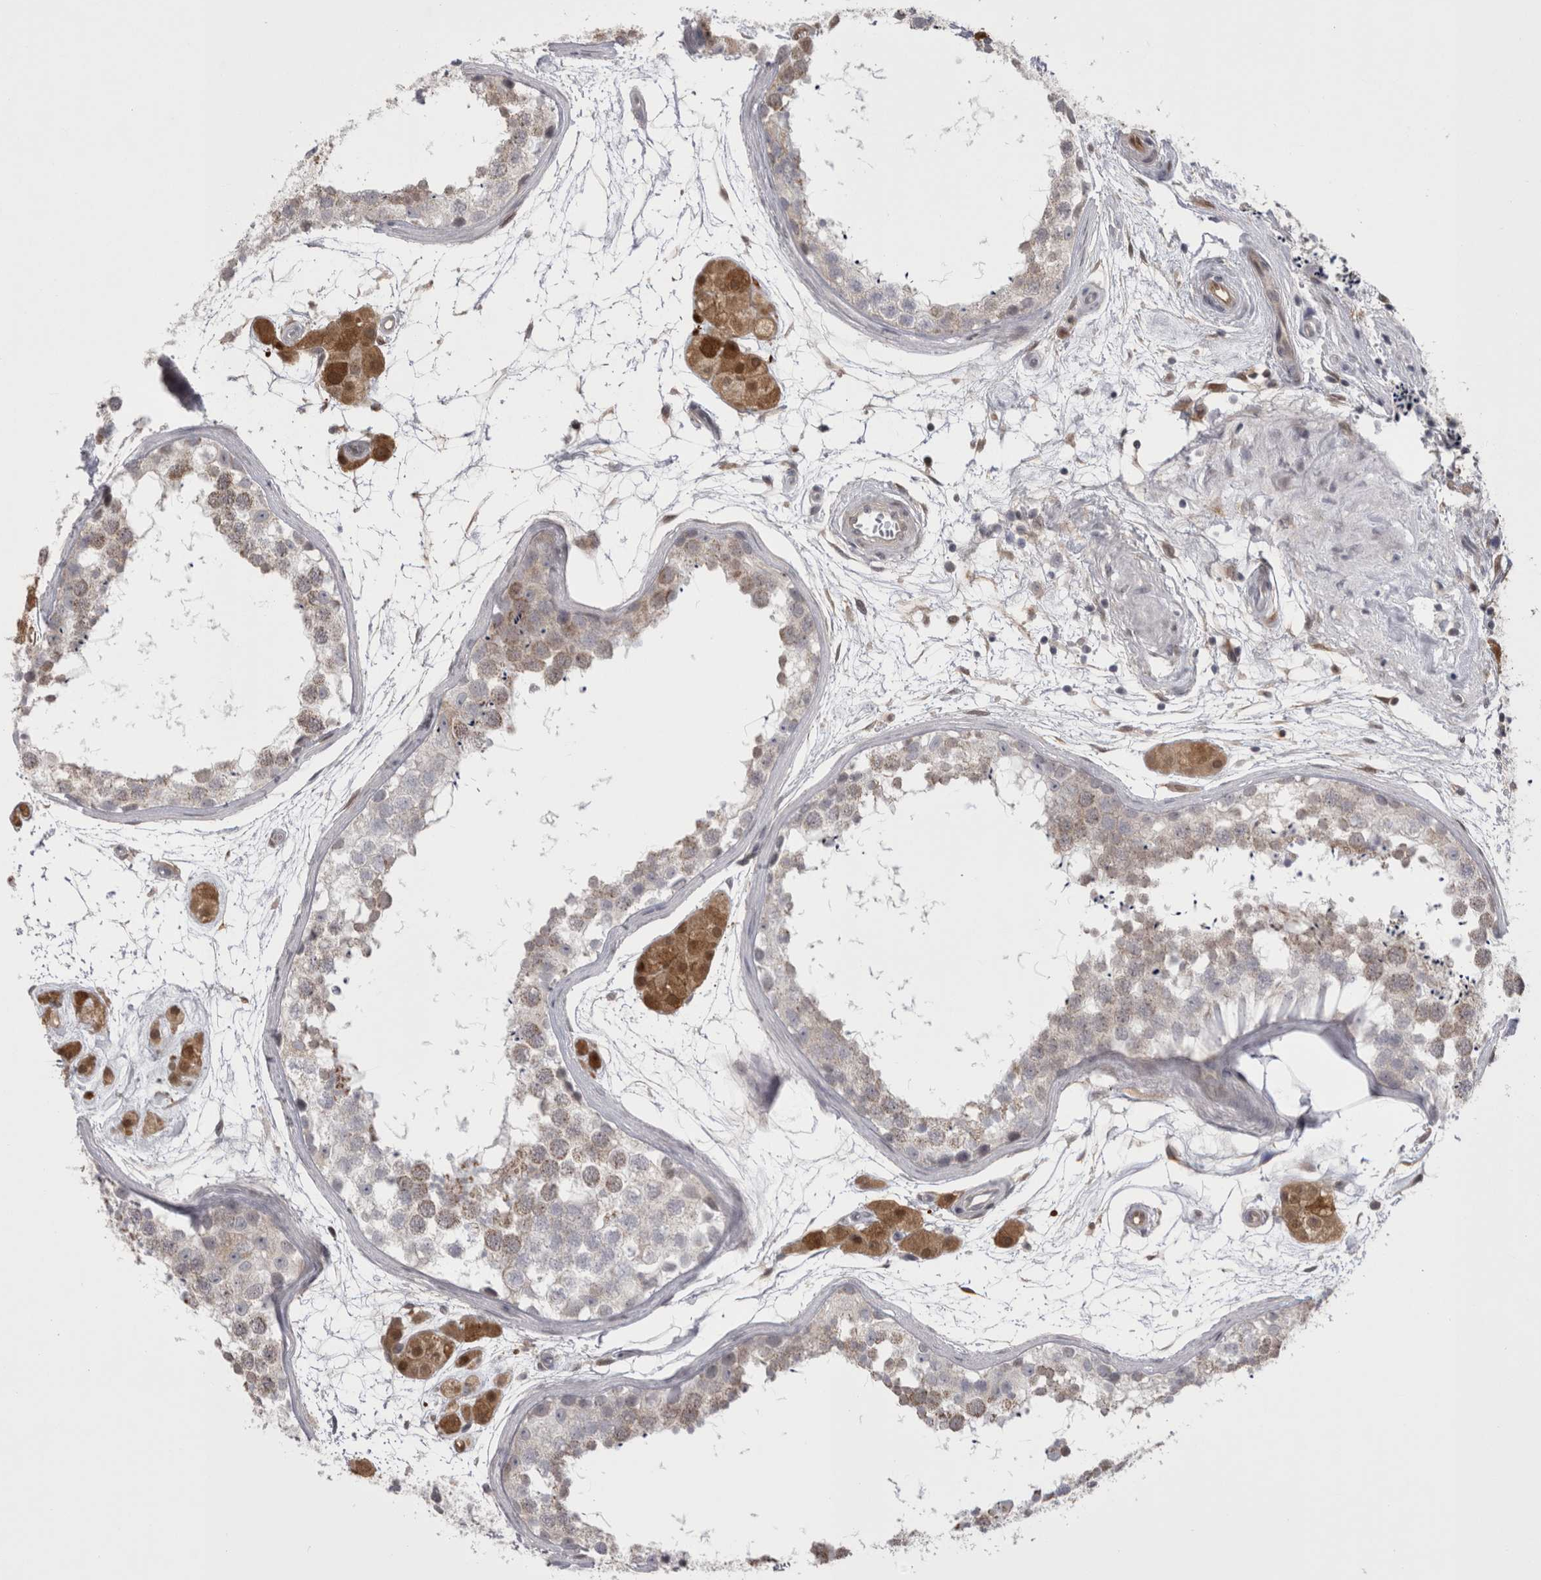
{"staining": {"intensity": "moderate", "quantity": "<25%", "location": "cytoplasmic/membranous"}, "tissue": "testis", "cell_type": "Cells in seminiferous ducts", "image_type": "normal", "snomed": [{"axis": "morphology", "description": "Normal tissue, NOS"}, {"axis": "topography", "description": "Testis"}], "caption": "Immunohistochemical staining of normal testis exhibits low levels of moderate cytoplasmic/membranous expression in approximately <25% of cells in seminiferous ducts. The staining was performed using DAB to visualize the protein expression in brown, while the nuclei were stained in blue with hematoxylin (Magnification: 20x).", "gene": "CHIC1", "patient": {"sex": "male", "age": 56}}